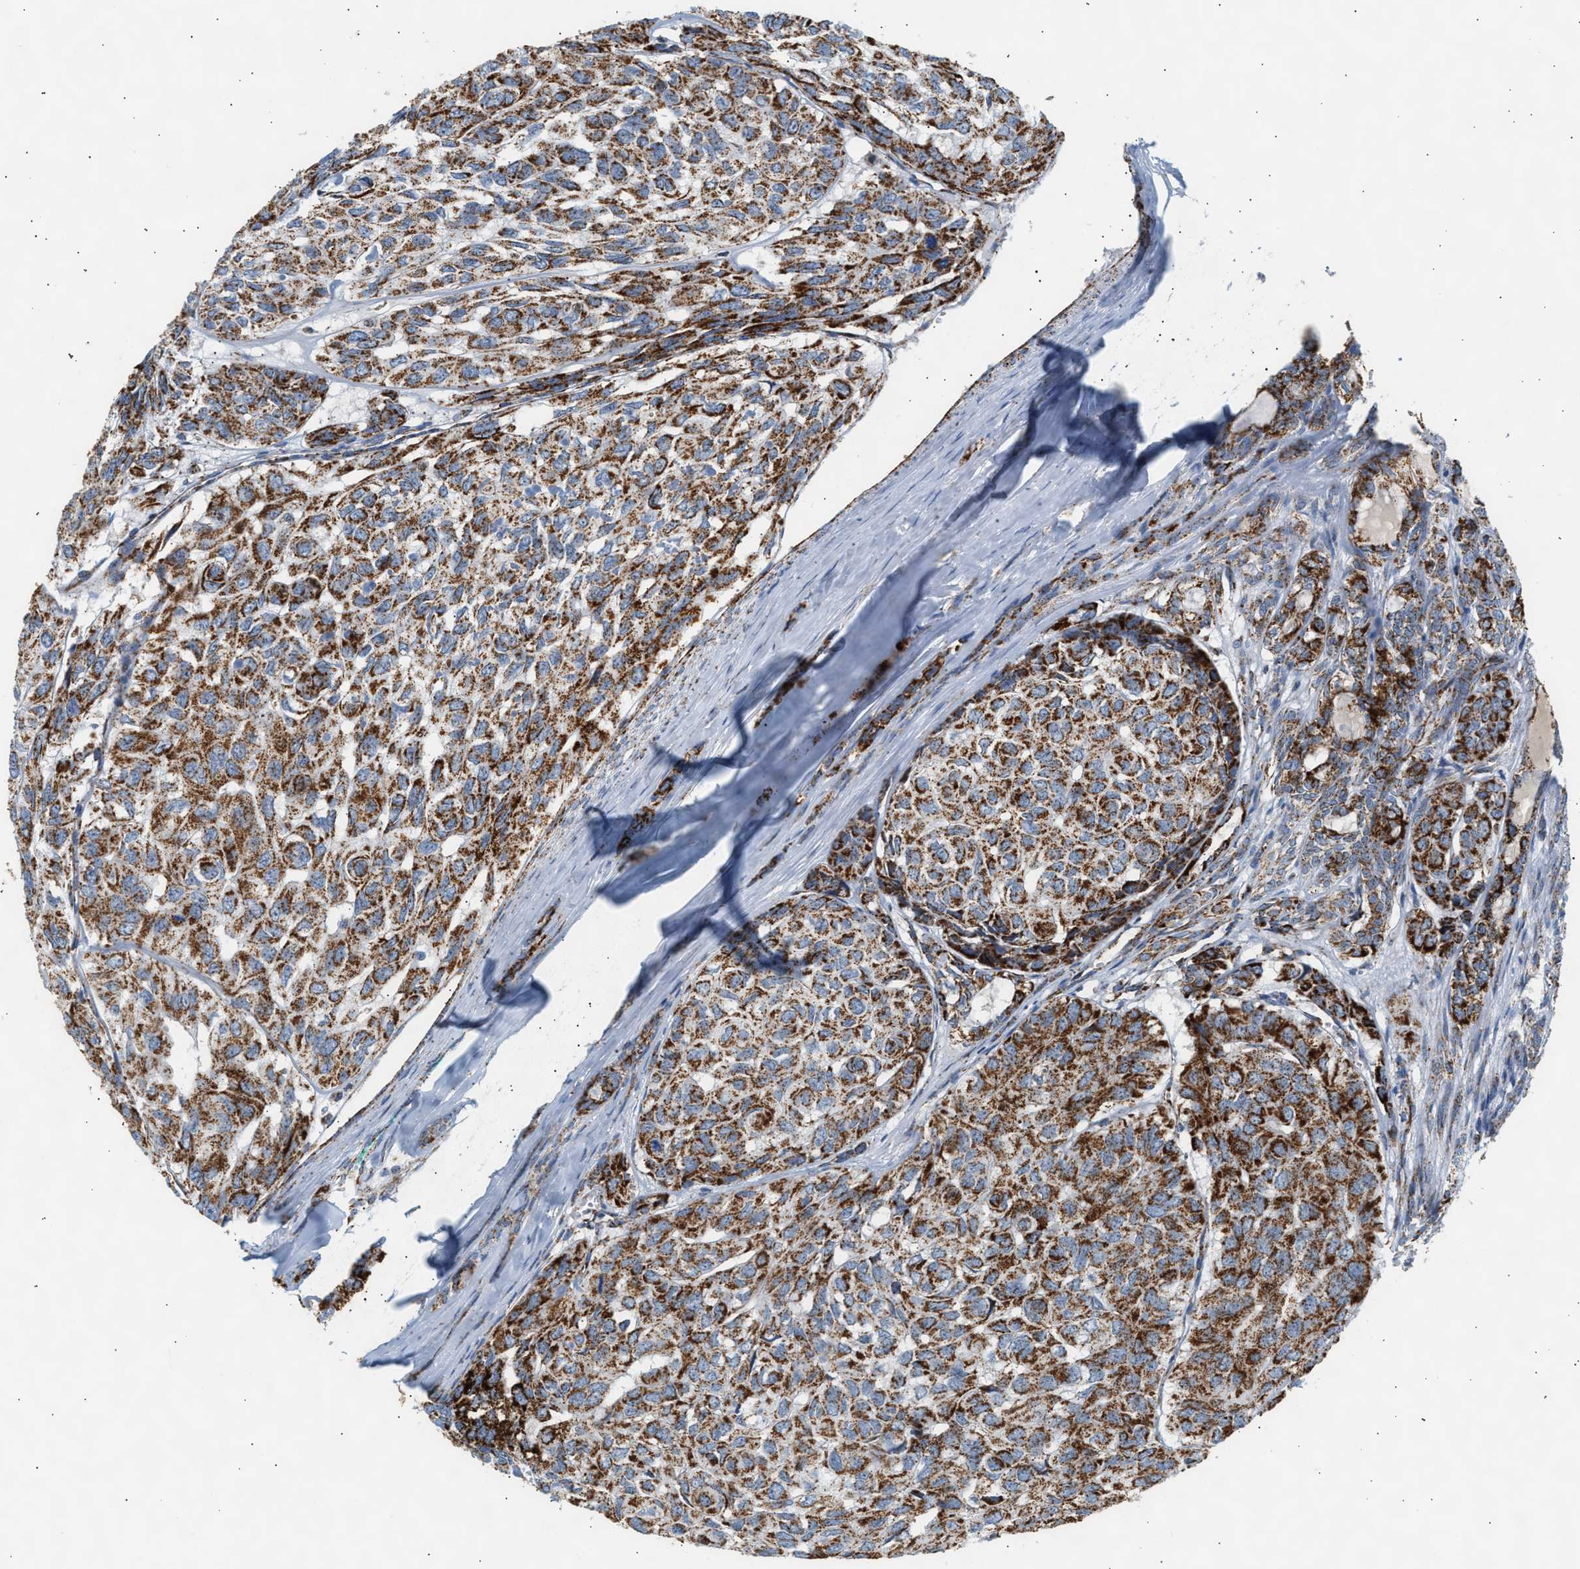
{"staining": {"intensity": "strong", "quantity": ">75%", "location": "cytoplasmic/membranous"}, "tissue": "head and neck cancer", "cell_type": "Tumor cells", "image_type": "cancer", "snomed": [{"axis": "morphology", "description": "Adenocarcinoma, NOS"}, {"axis": "topography", "description": "Salivary gland, NOS"}, {"axis": "topography", "description": "Head-Neck"}], "caption": "Immunohistochemistry (IHC) of human head and neck cancer (adenocarcinoma) shows high levels of strong cytoplasmic/membranous expression in about >75% of tumor cells. The staining is performed using DAB (3,3'-diaminobenzidine) brown chromogen to label protein expression. The nuclei are counter-stained blue using hematoxylin.", "gene": "OGDH", "patient": {"sex": "female", "age": 76}}